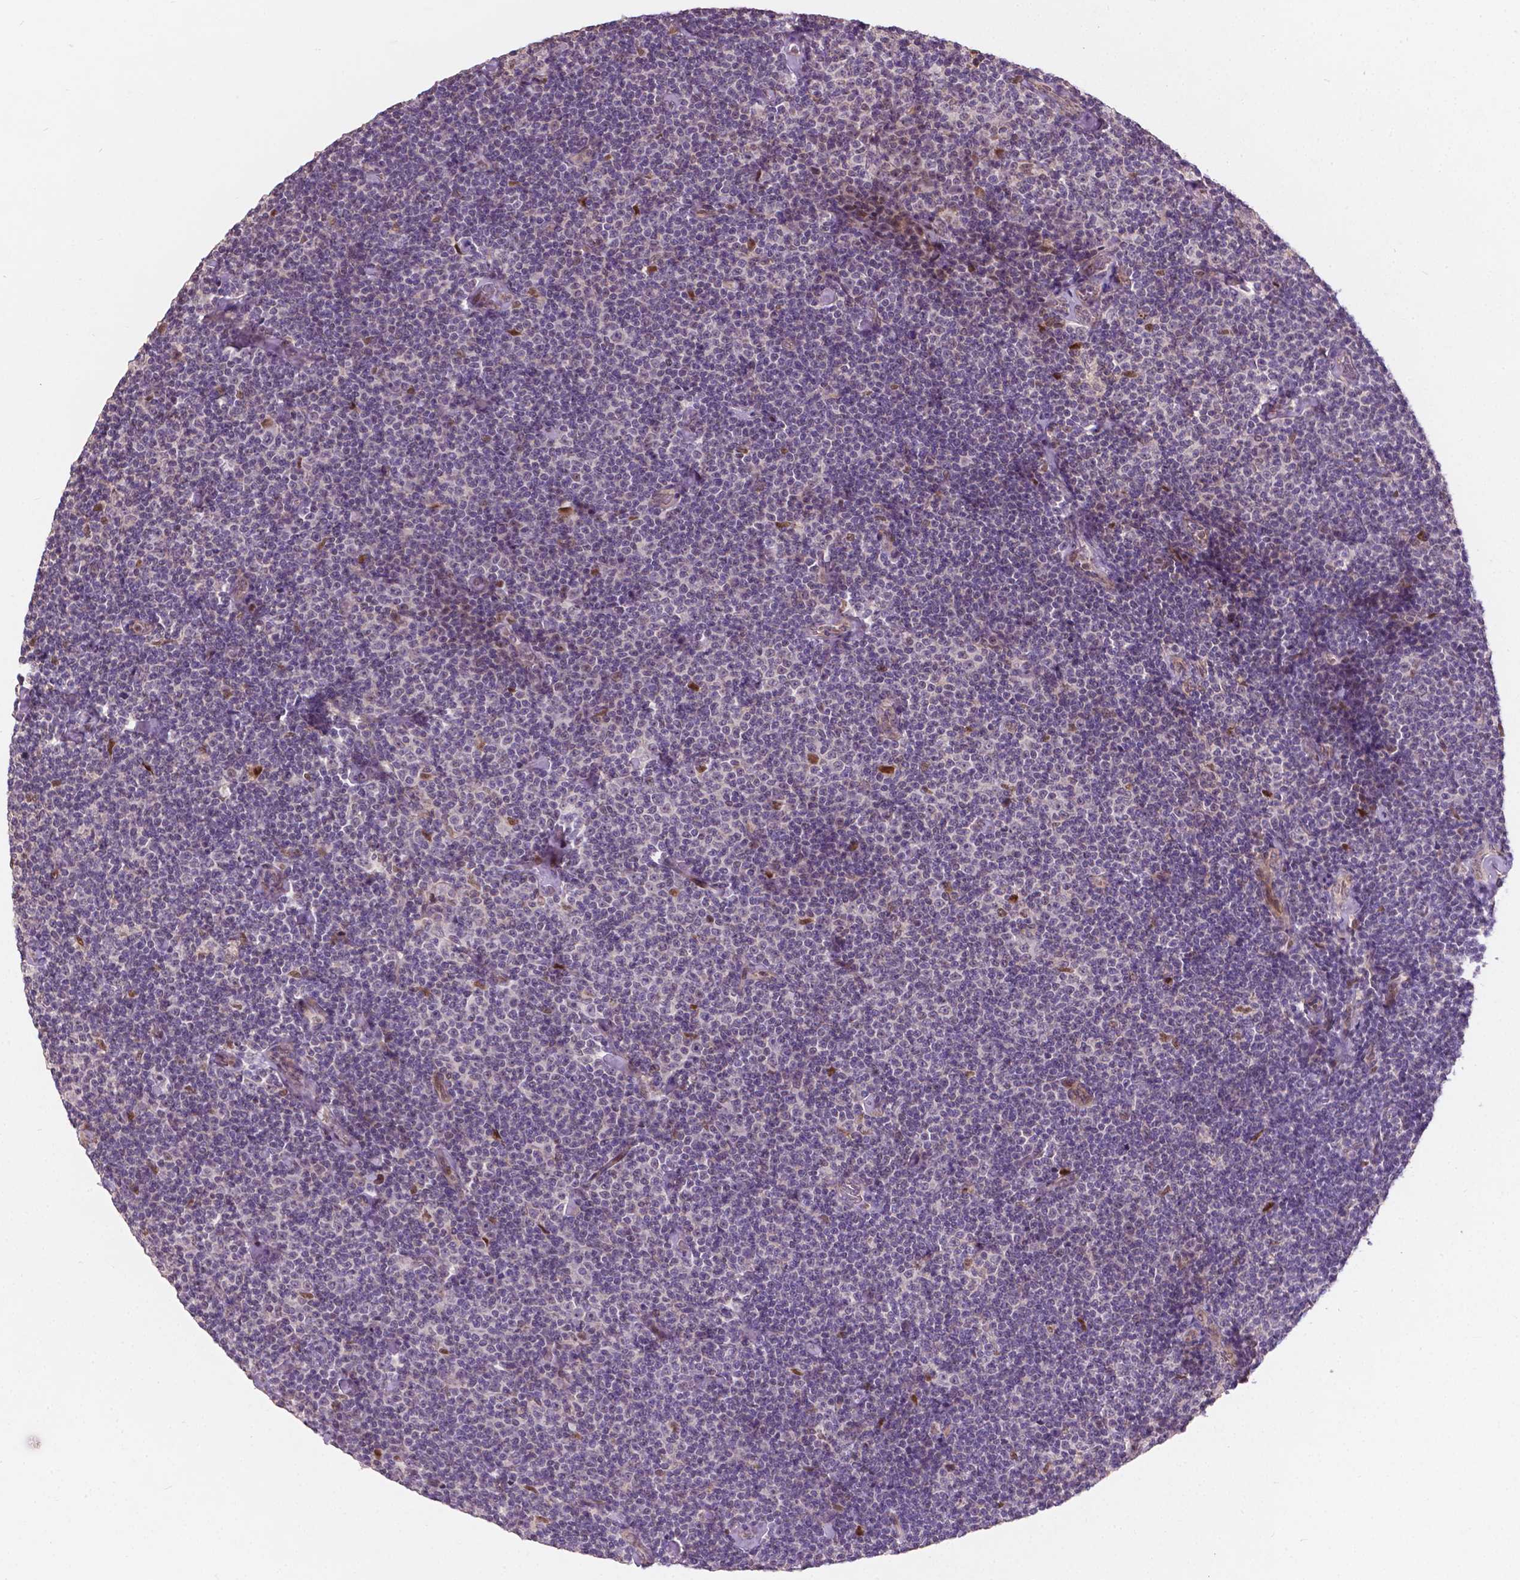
{"staining": {"intensity": "negative", "quantity": "none", "location": "none"}, "tissue": "lymphoma", "cell_type": "Tumor cells", "image_type": "cancer", "snomed": [{"axis": "morphology", "description": "Malignant lymphoma, non-Hodgkin's type, Low grade"}, {"axis": "topography", "description": "Lymph node"}], "caption": "This is an immunohistochemistry (IHC) micrograph of human lymphoma. There is no expression in tumor cells.", "gene": "DUSP16", "patient": {"sex": "male", "age": 81}}